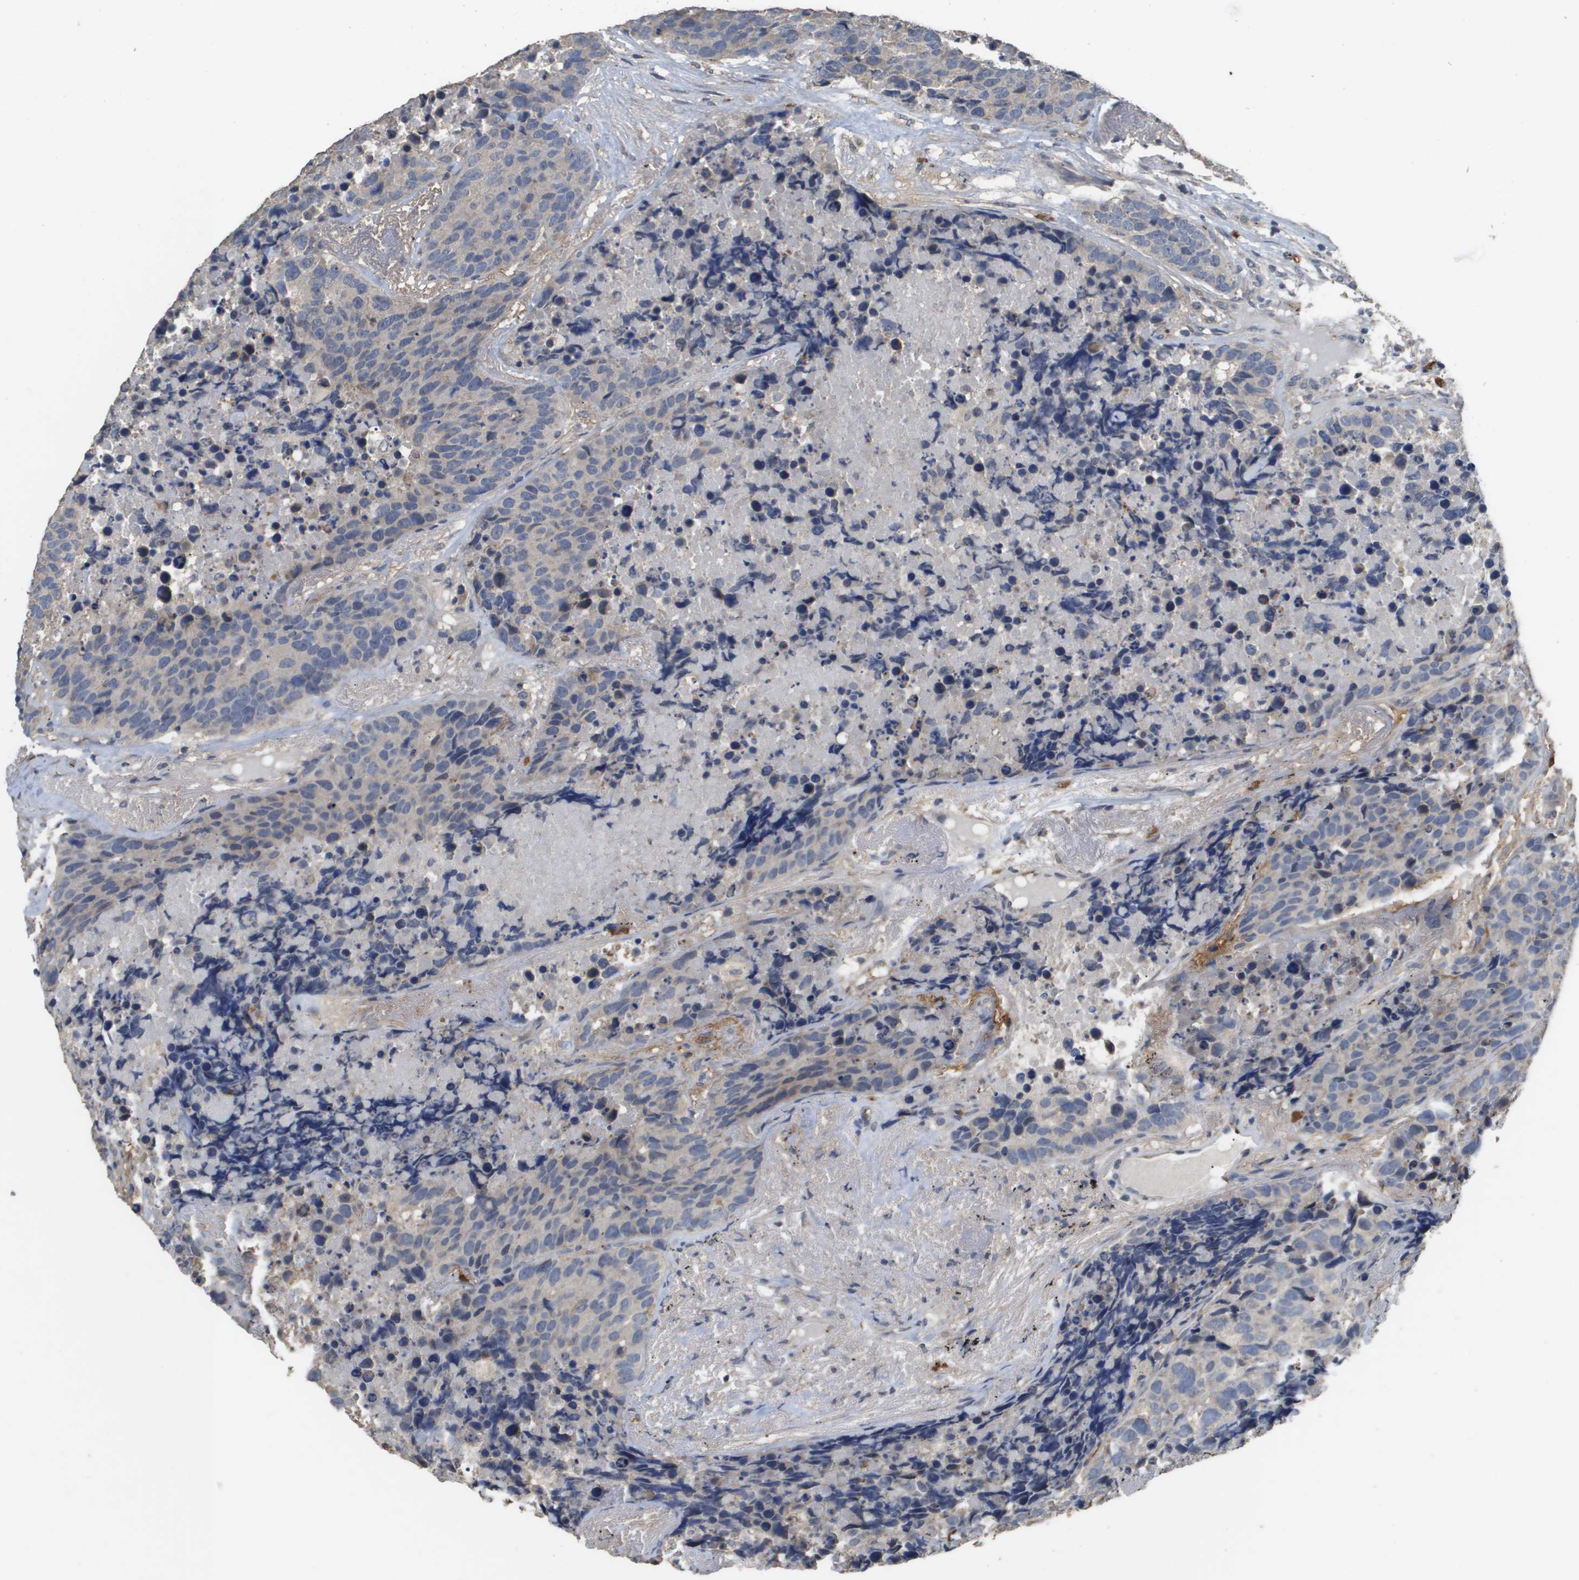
{"staining": {"intensity": "negative", "quantity": "none", "location": "none"}, "tissue": "carcinoid", "cell_type": "Tumor cells", "image_type": "cancer", "snomed": [{"axis": "morphology", "description": "Carcinoid, malignant, NOS"}, {"axis": "topography", "description": "Lung"}], "caption": "Immunohistochemical staining of carcinoid demonstrates no significant staining in tumor cells.", "gene": "RAB27B", "patient": {"sex": "male", "age": 60}}